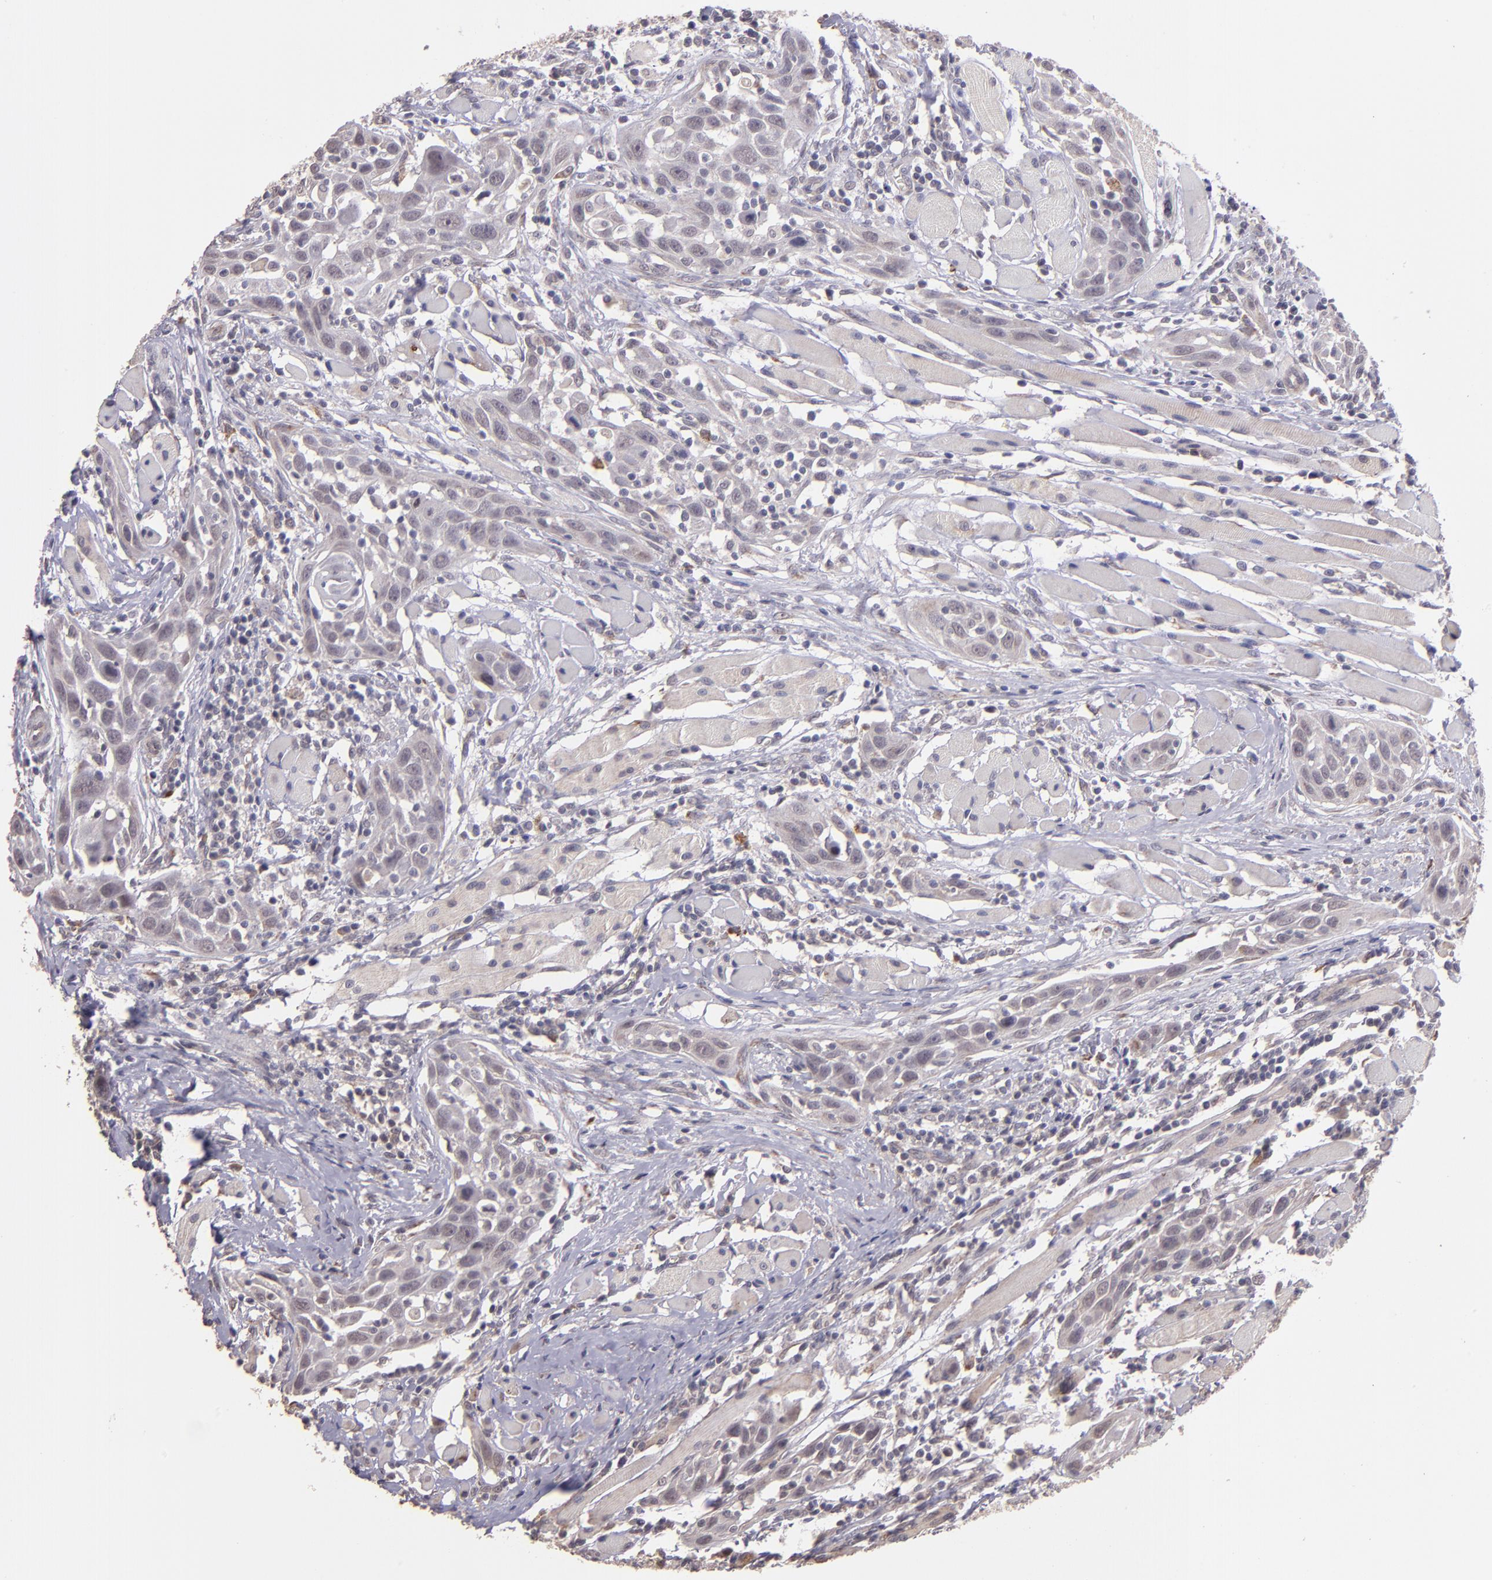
{"staining": {"intensity": "weak", "quantity": ">75%", "location": "cytoplasmic/membranous"}, "tissue": "head and neck cancer", "cell_type": "Tumor cells", "image_type": "cancer", "snomed": [{"axis": "morphology", "description": "Squamous cell carcinoma, NOS"}, {"axis": "topography", "description": "Oral tissue"}, {"axis": "topography", "description": "Head-Neck"}], "caption": "Immunohistochemical staining of head and neck cancer displays low levels of weak cytoplasmic/membranous positivity in about >75% of tumor cells. (brown staining indicates protein expression, while blue staining denotes nuclei).", "gene": "TAF7L", "patient": {"sex": "female", "age": 50}}